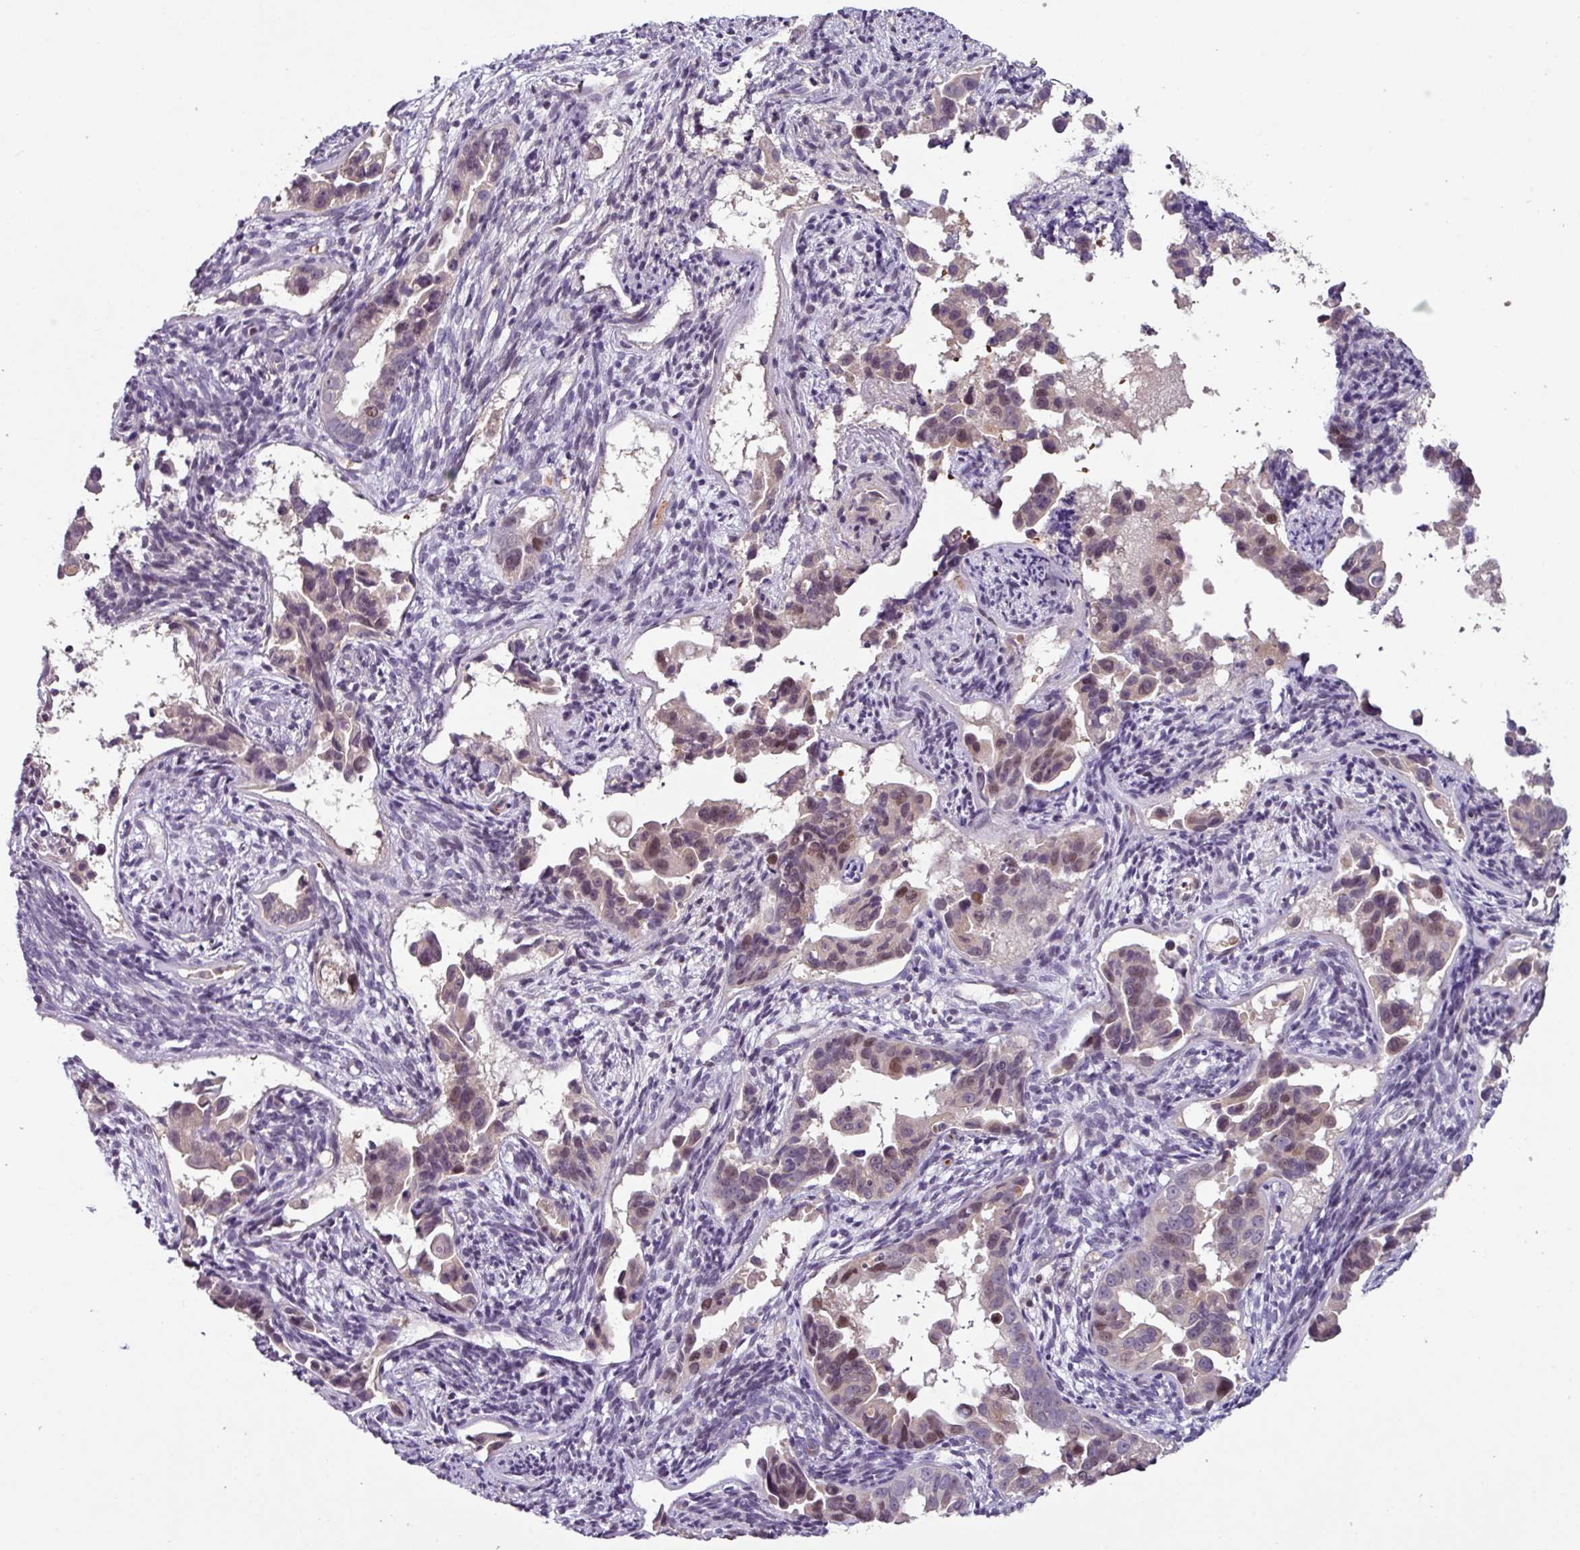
{"staining": {"intensity": "moderate", "quantity": "25%-75%", "location": "nuclear"}, "tissue": "endometrial cancer", "cell_type": "Tumor cells", "image_type": "cancer", "snomed": [{"axis": "morphology", "description": "Adenocarcinoma, NOS"}, {"axis": "topography", "description": "Endometrium"}], "caption": "A high-resolution photomicrograph shows IHC staining of adenocarcinoma (endometrial), which exhibits moderate nuclear expression in about 25%-75% of tumor cells. The staining was performed using DAB (3,3'-diaminobenzidine) to visualize the protein expression in brown, while the nuclei were stained in blue with hematoxylin (Magnification: 20x).", "gene": "SLC5A10", "patient": {"sex": "female", "age": 57}}